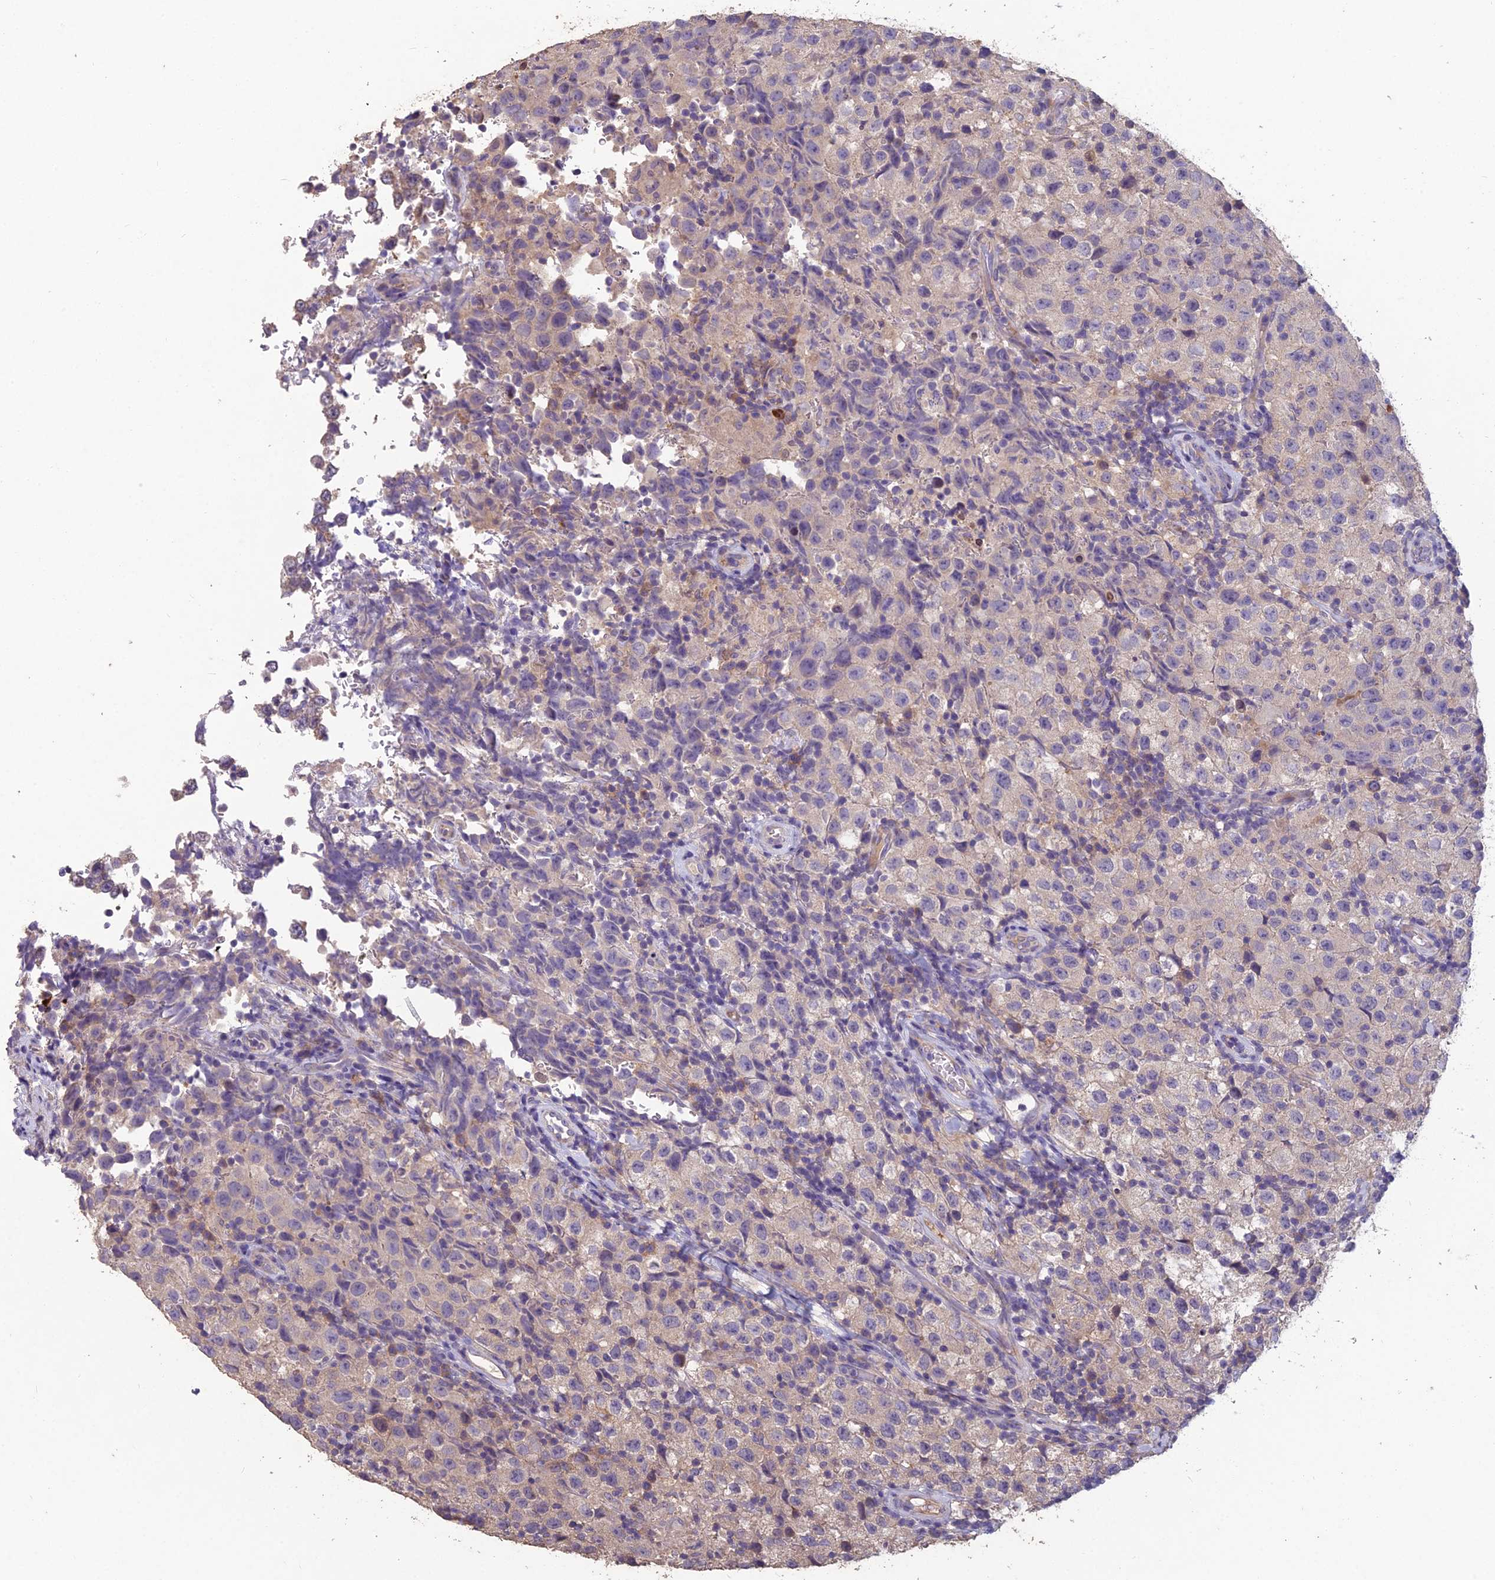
{"staining": {"intensity": "negative", "quantity": "none", "location": "none"}, "tissue": "testis cancer", "cell_type": "Tumor cells", "image_type": "cancer", "snomed": [{"axis": "morphology", "description": "Seminoma, NOS"}, {"axis": "morphology", "description": "Carcinoma, Embryonal, NOS"}, {"axis": "topography", "description": "Testis"}], "caption": "The immunohistochemistry (IHC) image has no significant positivity in tumor cells of seminoma (testis) tissue.", "gene": "CEACAM16", "patient": {"sex": "male", "age": 41}}